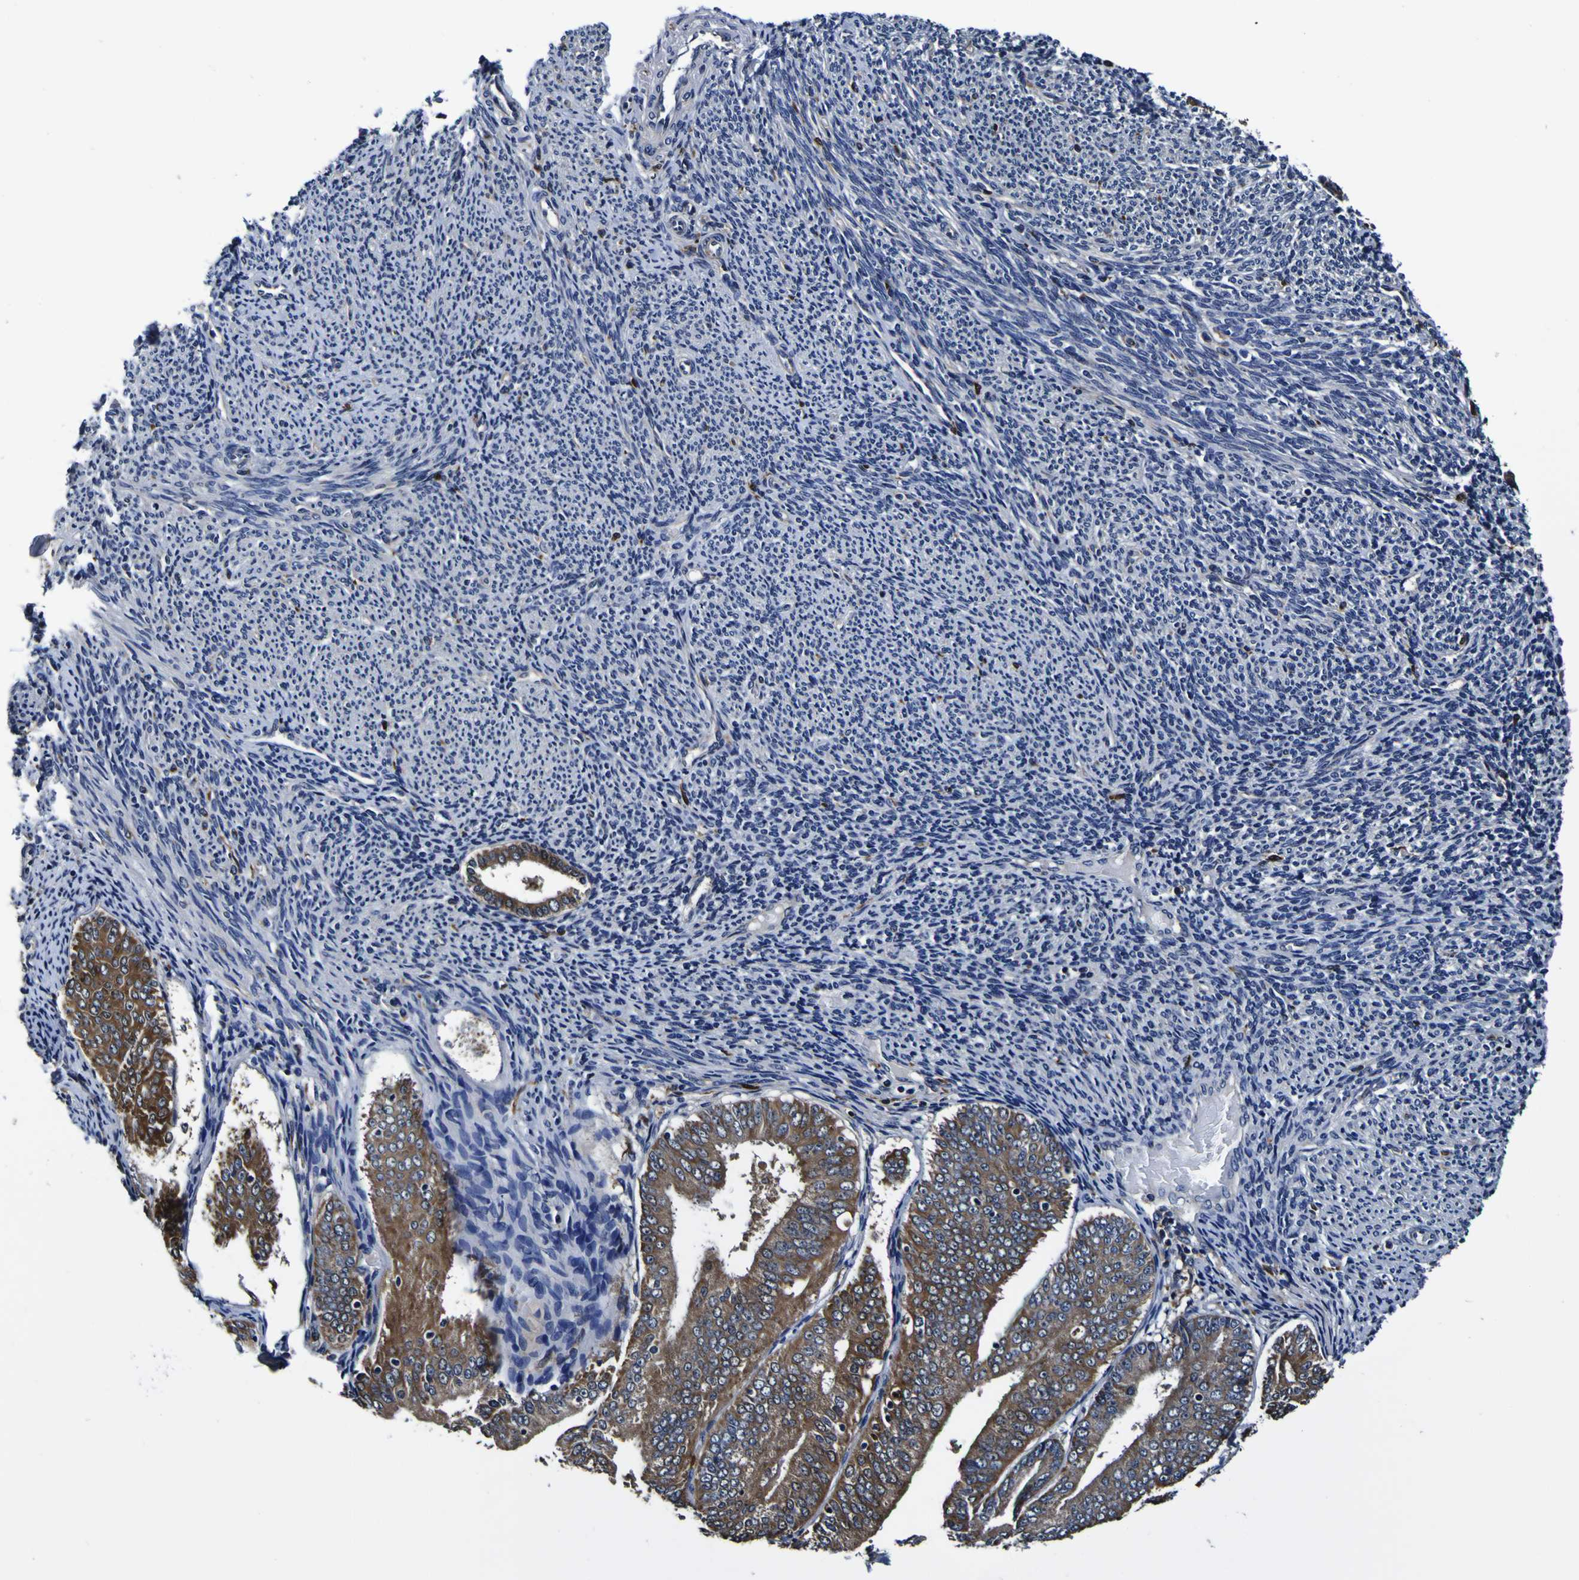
{"staining": {"intensity": "weak", "quantity": ">75%", "location": "cytoplasmic/membranous"}, "tissue": "endometrial cancer", "cell_type": "Tumor cells", "image_type": "cancer", "snomed": [{"axis": "morphology", "description": "Adenocarcinoma, NOS"}, {"axis": "topography", "description": "Endometrium"}], "caption": "Endometrial cancer tissue shows weak cytoplasmic/membranous positivity in approximately >75% of tumor cells Using DAB (brown) and hematoxylin (blue) stains, captured at high magnification using brightfield microscopy.", "gene": "GPX1", "patient": {"sex": "female", "age": 63}}